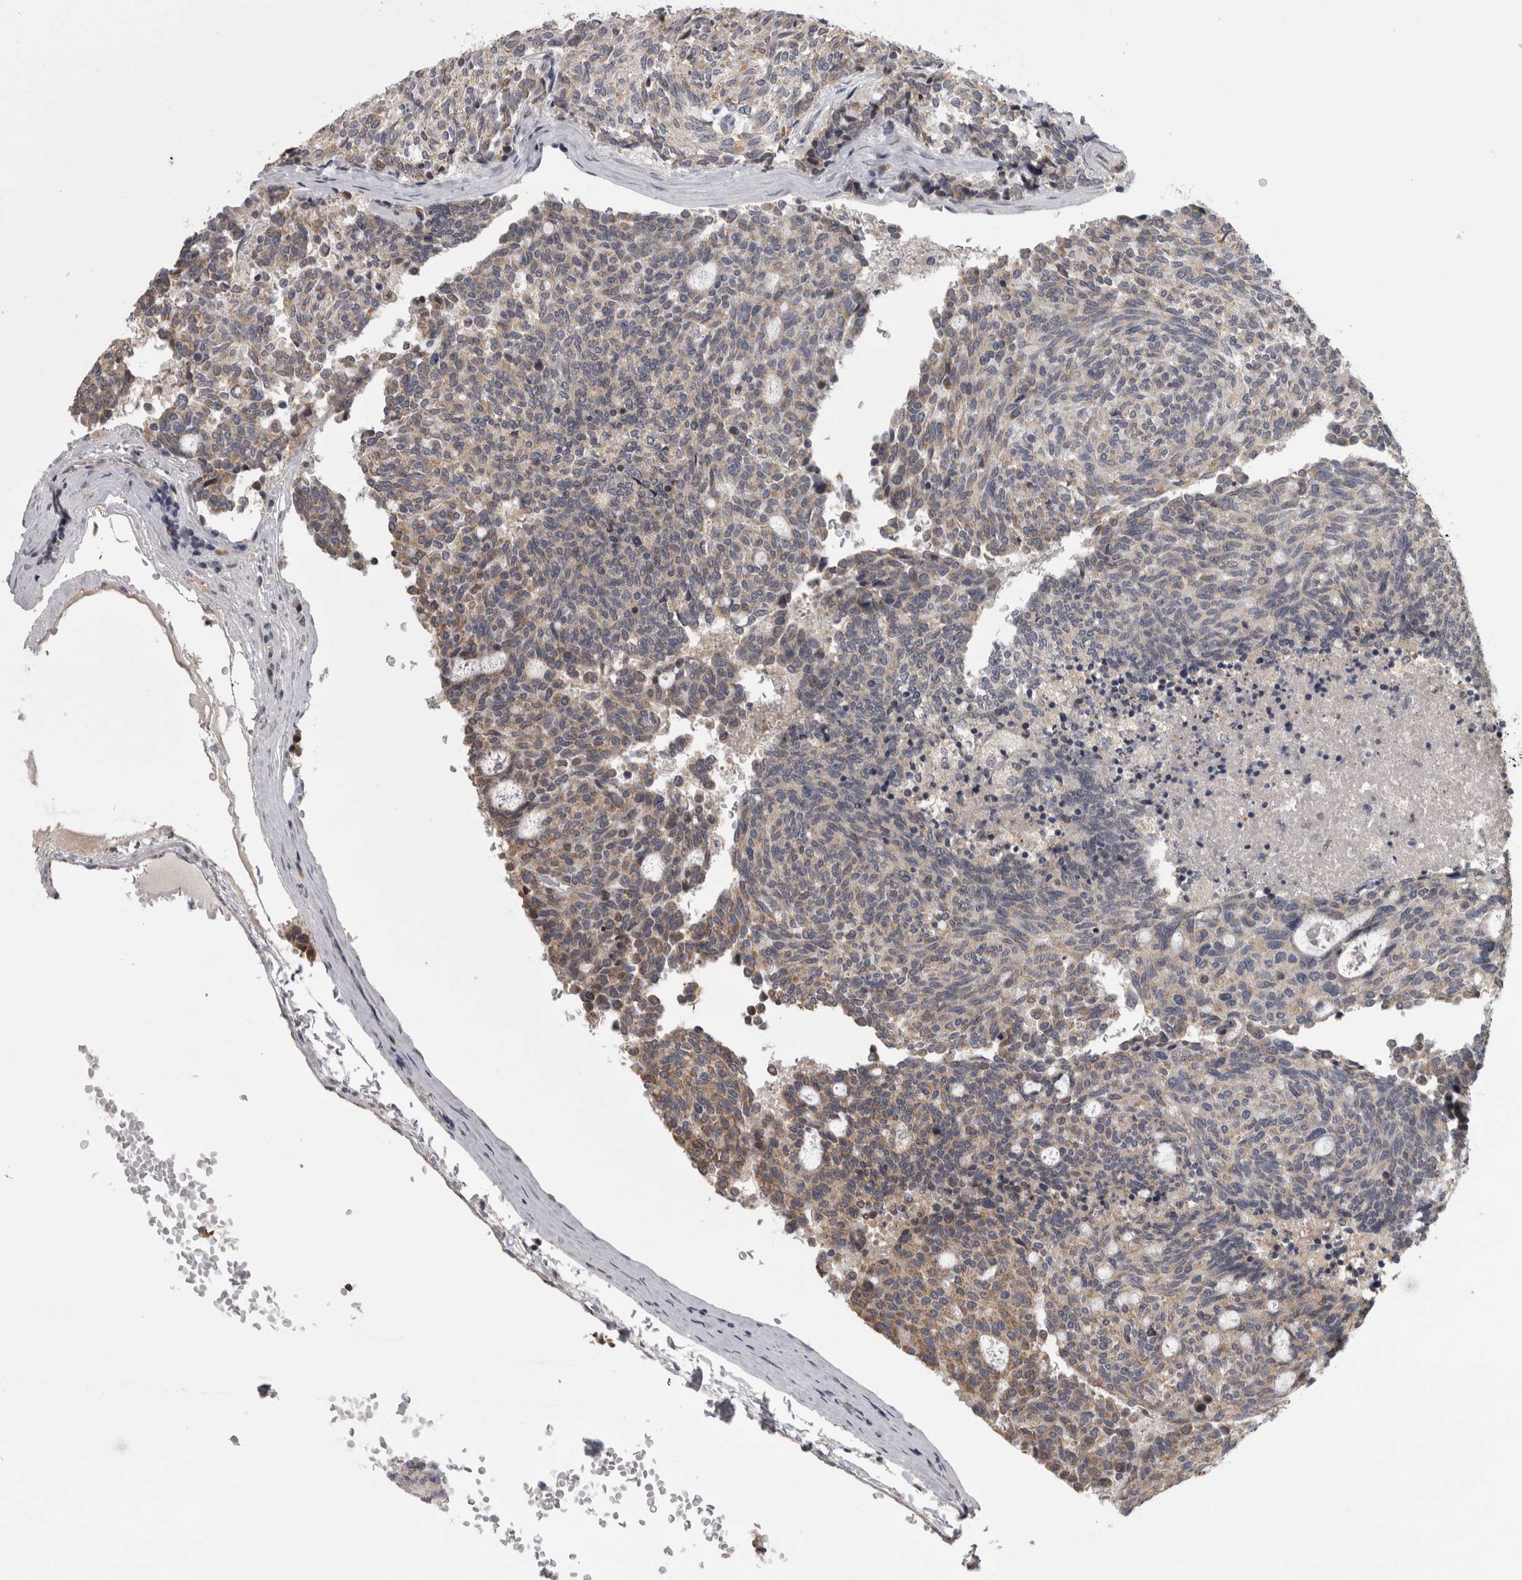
{"staining": {"intensity": "moderate", "quantity": "25%-75%", "location": "cytoplasmic/membranous"}, "tissue": "carcinoid", "cell_type": "Tumor cells", "image_type": "cancer", "snomed": [{"axis": "morphology", "description": "Carcinoid, malignant, NOS"}, {"axis": "topography", "description": "Pancreas"}], "caption": "DAB (3,3'-diaminobenzidine) immunohistochemical staining of human carcinoid displays moderate cytoplasmic/membranous protein expression in approximately 25%-75% of tumor cells. Using DAB (3,3'-diaminobenzidine) (brown) and hematoxylin (blue) stains, captured at high magnification using brightfield microscopy.", "gene": "DBT", "patient": {"sex": "female", "age": 54}}